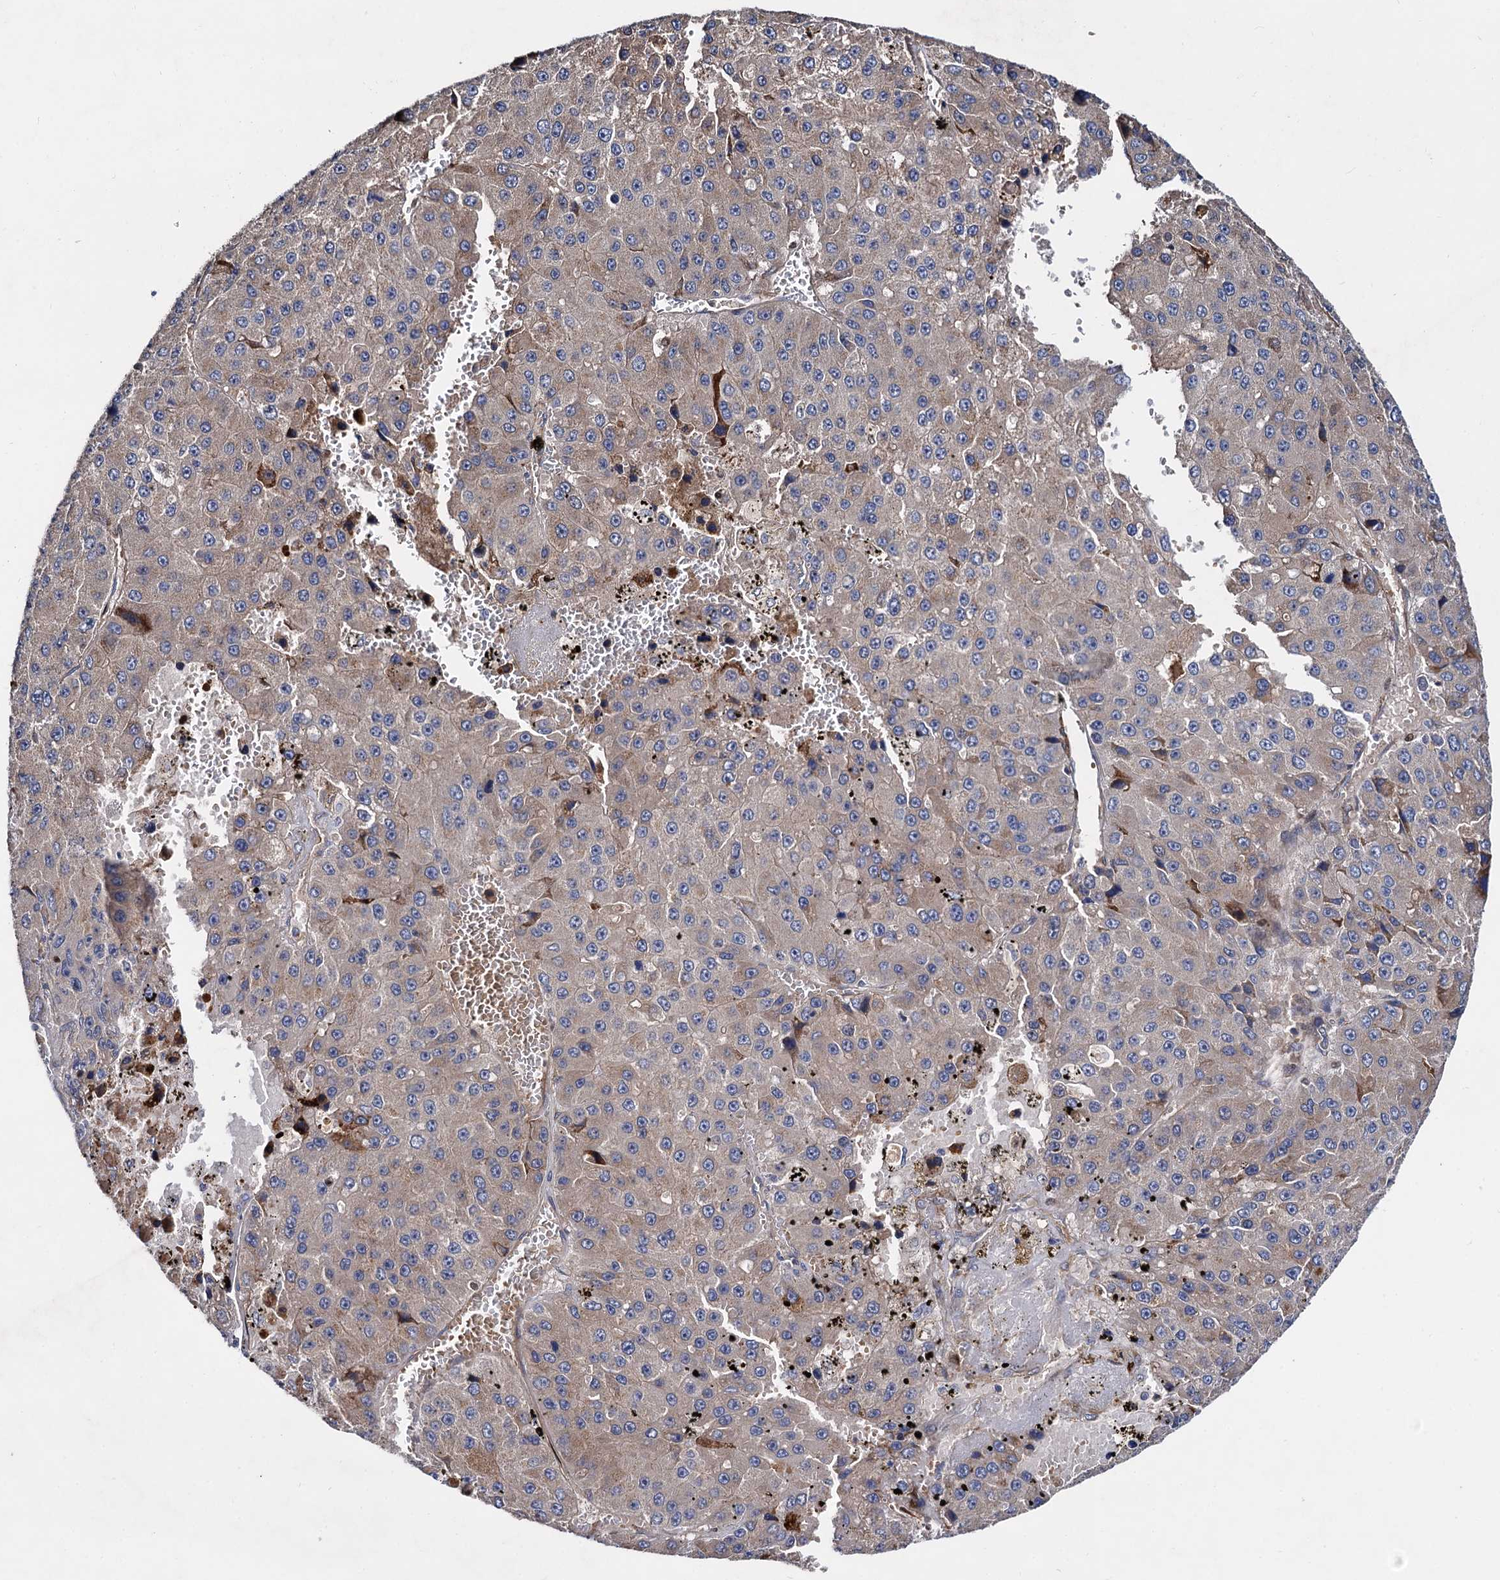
{"staining": {"intensity": "weak", "quantity": "25%-75%", "location": "cytoplasmic/membranous"}, "tissue": "liver cancer", "cell_type": "Tumor cells", "image_type": "cancer", "snomed": [{"axis": "morphology", "description": "Carcinoma, Hepatocellular, NOS"}, {"axis": "topography", "description": "Liver"}], "caption": "Hepatocellular carcinoma (liver) stained for a protein reveals weak cytoplasmic/membranous positivity in tumor cells.", "gene": "ISM2", "patient": {"sex": "female", "age": 73}}